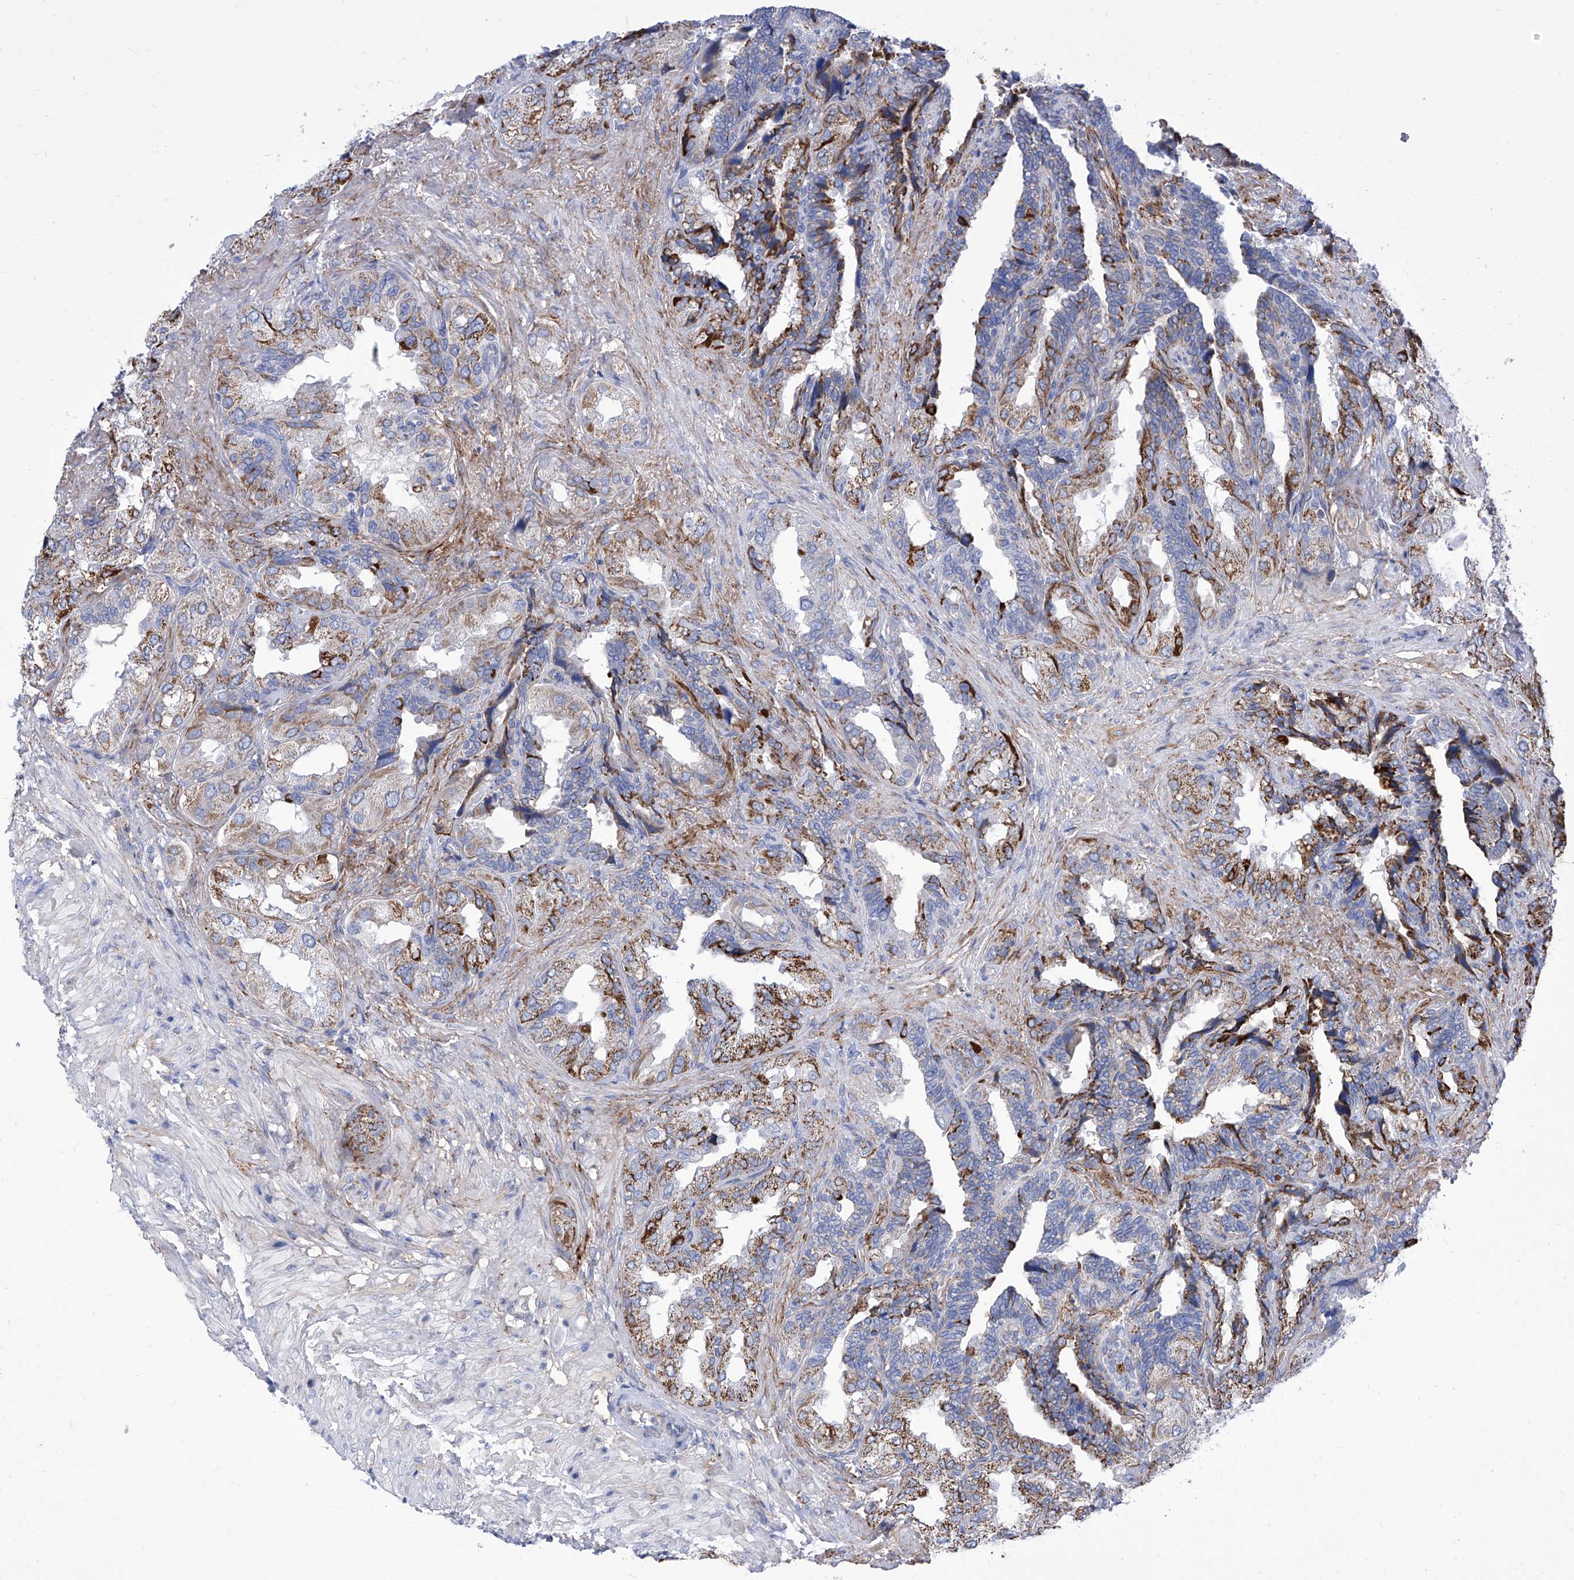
{"staining": {"intensity": "moderate", "quantity": "25%-75%", "location": "cytoplasmic/membranous"}, "tissue": "seminal vesicle", "cell_type": "Glandular cells", "image_type": "normal", "snomed": [{"axis": "morphology", "description": "Normal tissue, NOS"}, {"axis": "topography", "description": "Seminal veicle"}, {"axis": "topography", "description": "Peripheral nerve tissue"}], "caption": "The micrograph reveals immunohistochemical staining of benign seminal vesicle. There is moderate cytoplasmic/membranous expression is seen in approximately 25%-75% of glandular cells.", "gene": "SRBD1", "patient": {"sex": "male", "age": 63}}